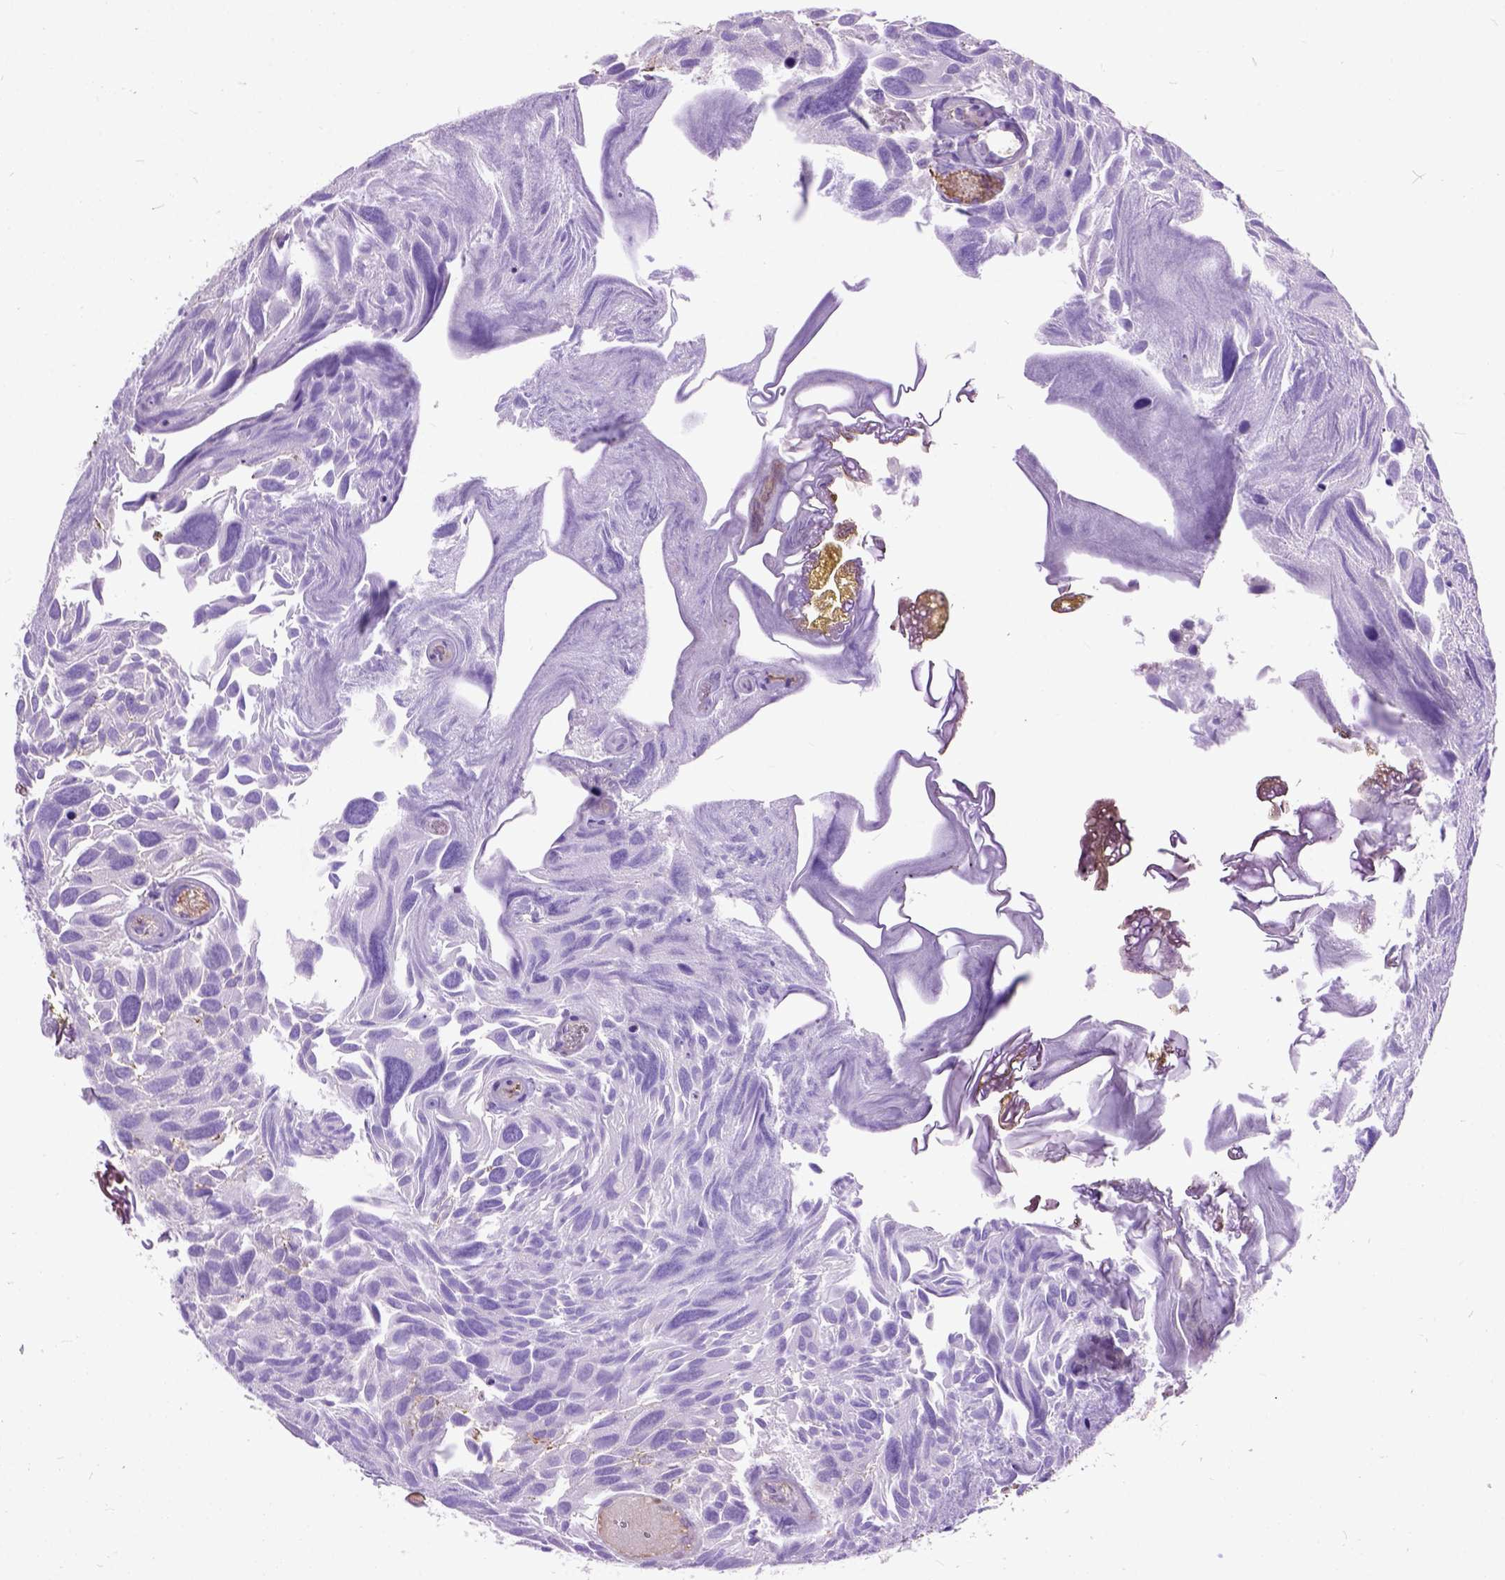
{"staining": {"intensity": "negative", "quantity": "none", "location": "none"}, "tissue": "urothelial cancer", "cell_type": "Tumor cells", "image_type": "cancer", "snomed": [{"axis": "morphology", "description": "Urothelial carcinoma, Low grade"}, {"axis": "topography", "description": "Urinary bladder"}], "caption": "An immunohistochemistry (IHC) photomicrograph of urothelial carcinoma (low-grade) is shown. There is no staining in tumor cells of urothelial carcinoma (low-grade).", "gene": "MAPT", "patient": {"sex": "female", "age": 69}}